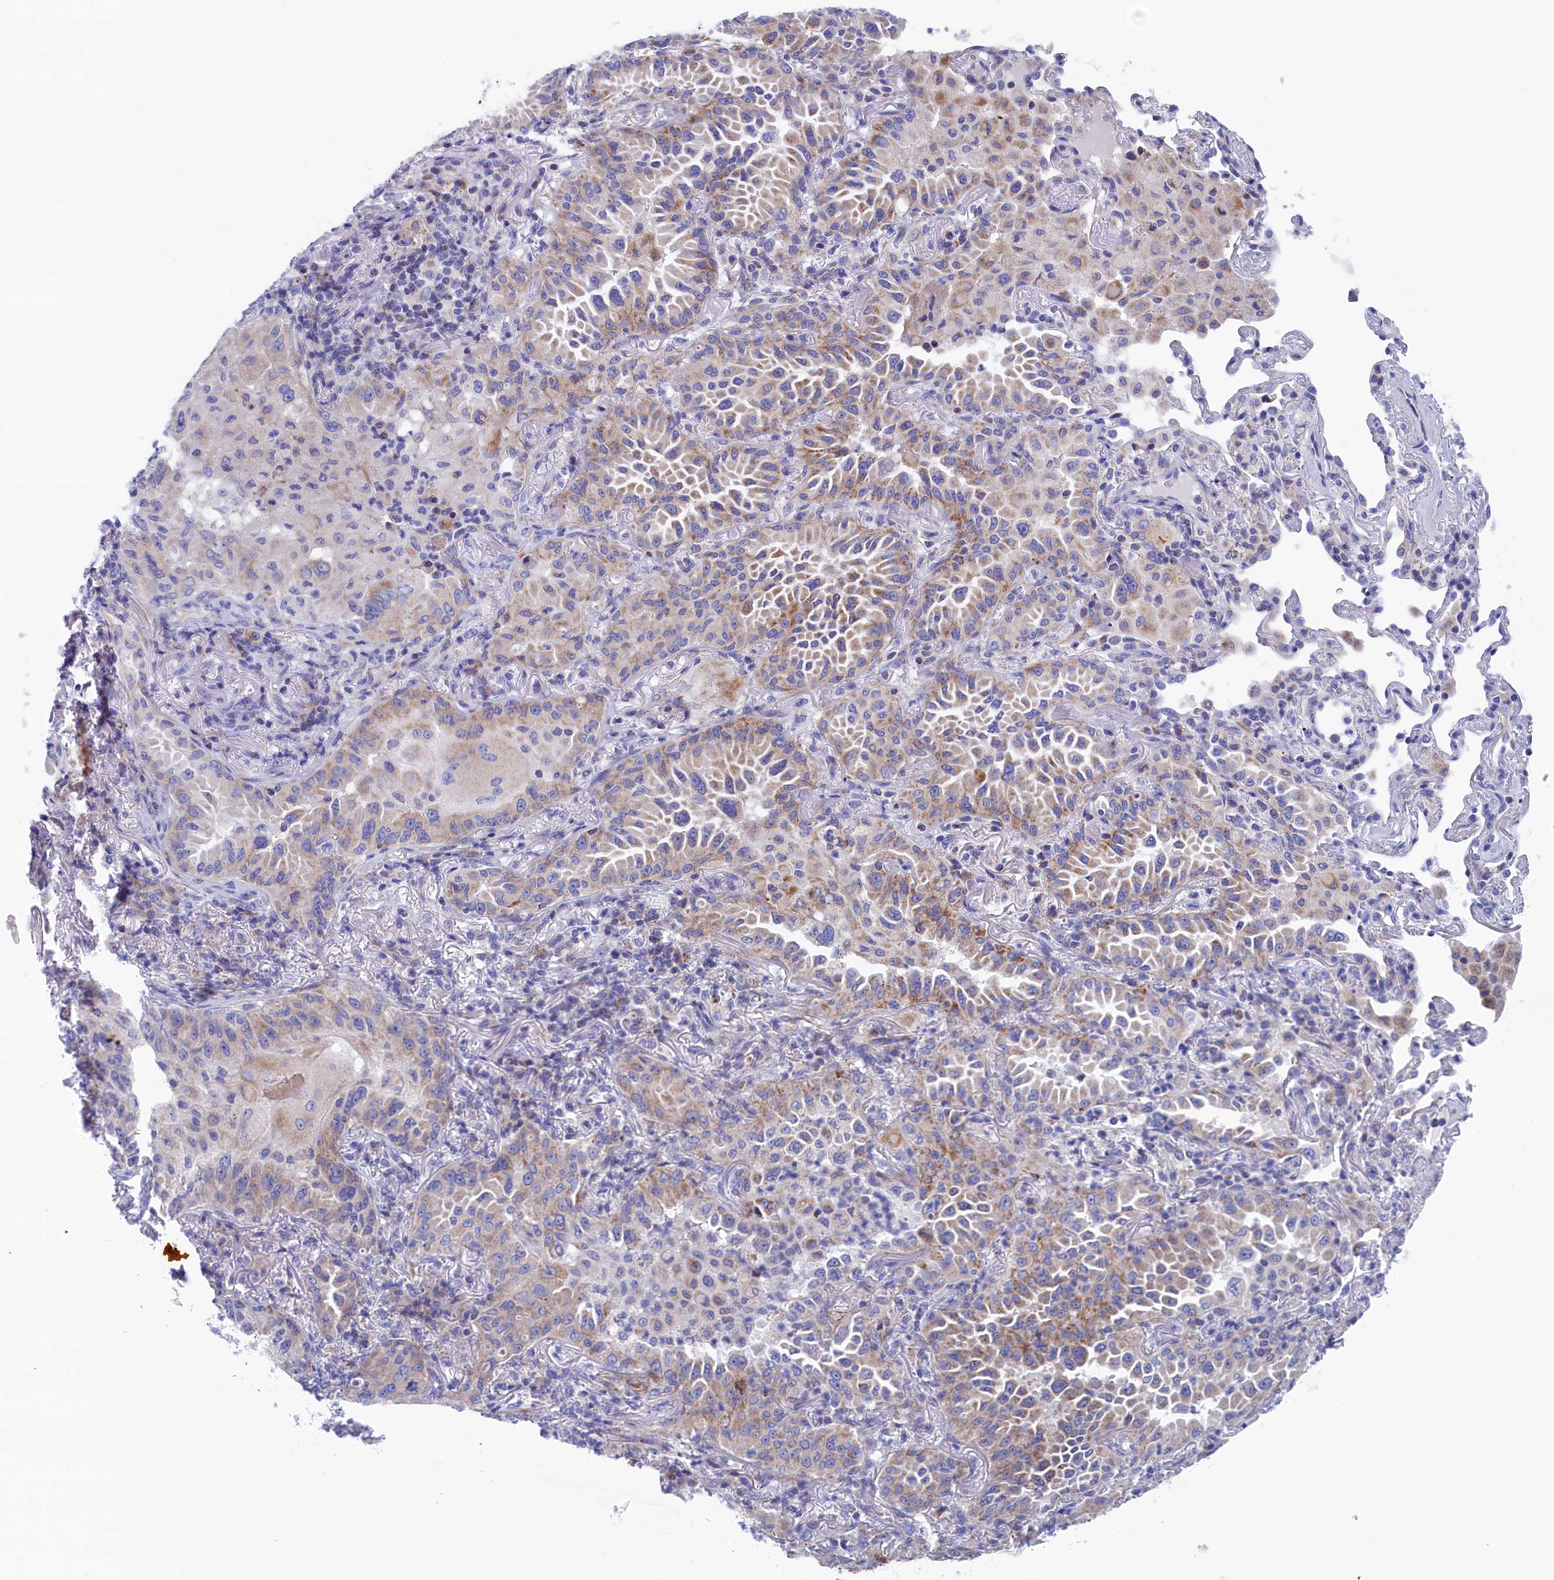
{"staining": {"intensity": "moderate", "quantity": "<25%", "location": "cytoplasmic/membranous"}, "tissue": "lung cancer", "cell_type": "Tumor cells", "image_type": "cancer", "snomed": [{"axis": "morphology", "description": "Adenocarcinoma, NOS"}, {"axis": "topography", "description": "Lung"}], "caption": "Tumor cells reveal low levels of moderate cytoplasmic/membranous staining in about <25% of cells in human lung cancer.", "gene": "WDR83", "patient": {"sex": "female", "age": 69}}